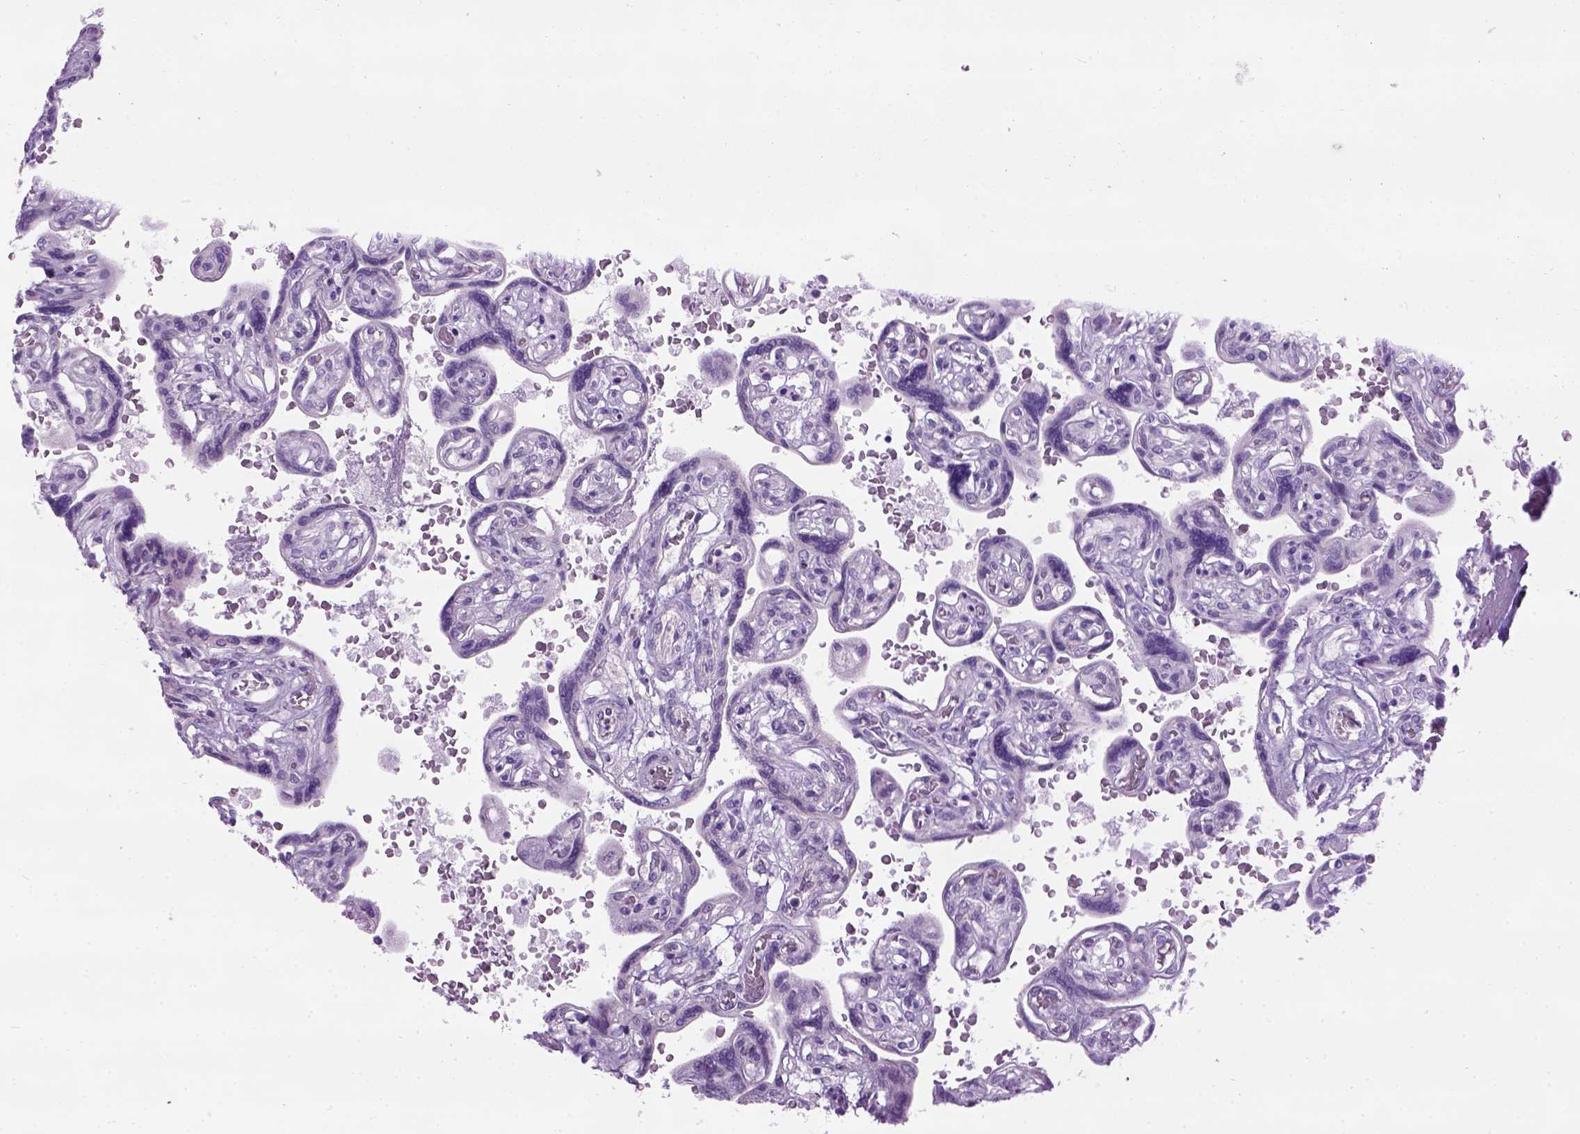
{"staining": {"intensity": "negative", "quantity": "none", "location": "none"}, "tissue": "placenta", "cell_type": "Decidual cells", "image_type": "normal", "snomed": [{"axis": "morphology", "description": "Normal tissue, NOS"}, {"axis": "topography", "description": "Placenta"}], "caption": "High power microscopy photomicrograph of an immunohistochemistry (IHC) micrograph of unremarkable placenta, revealing no significant expression in decidual cells. (DAB immunohistochemistry (IHC) with hematoxylin counter stain).", "gene": "GABRB2", "patient": {"sex": "female", "age": 32}}